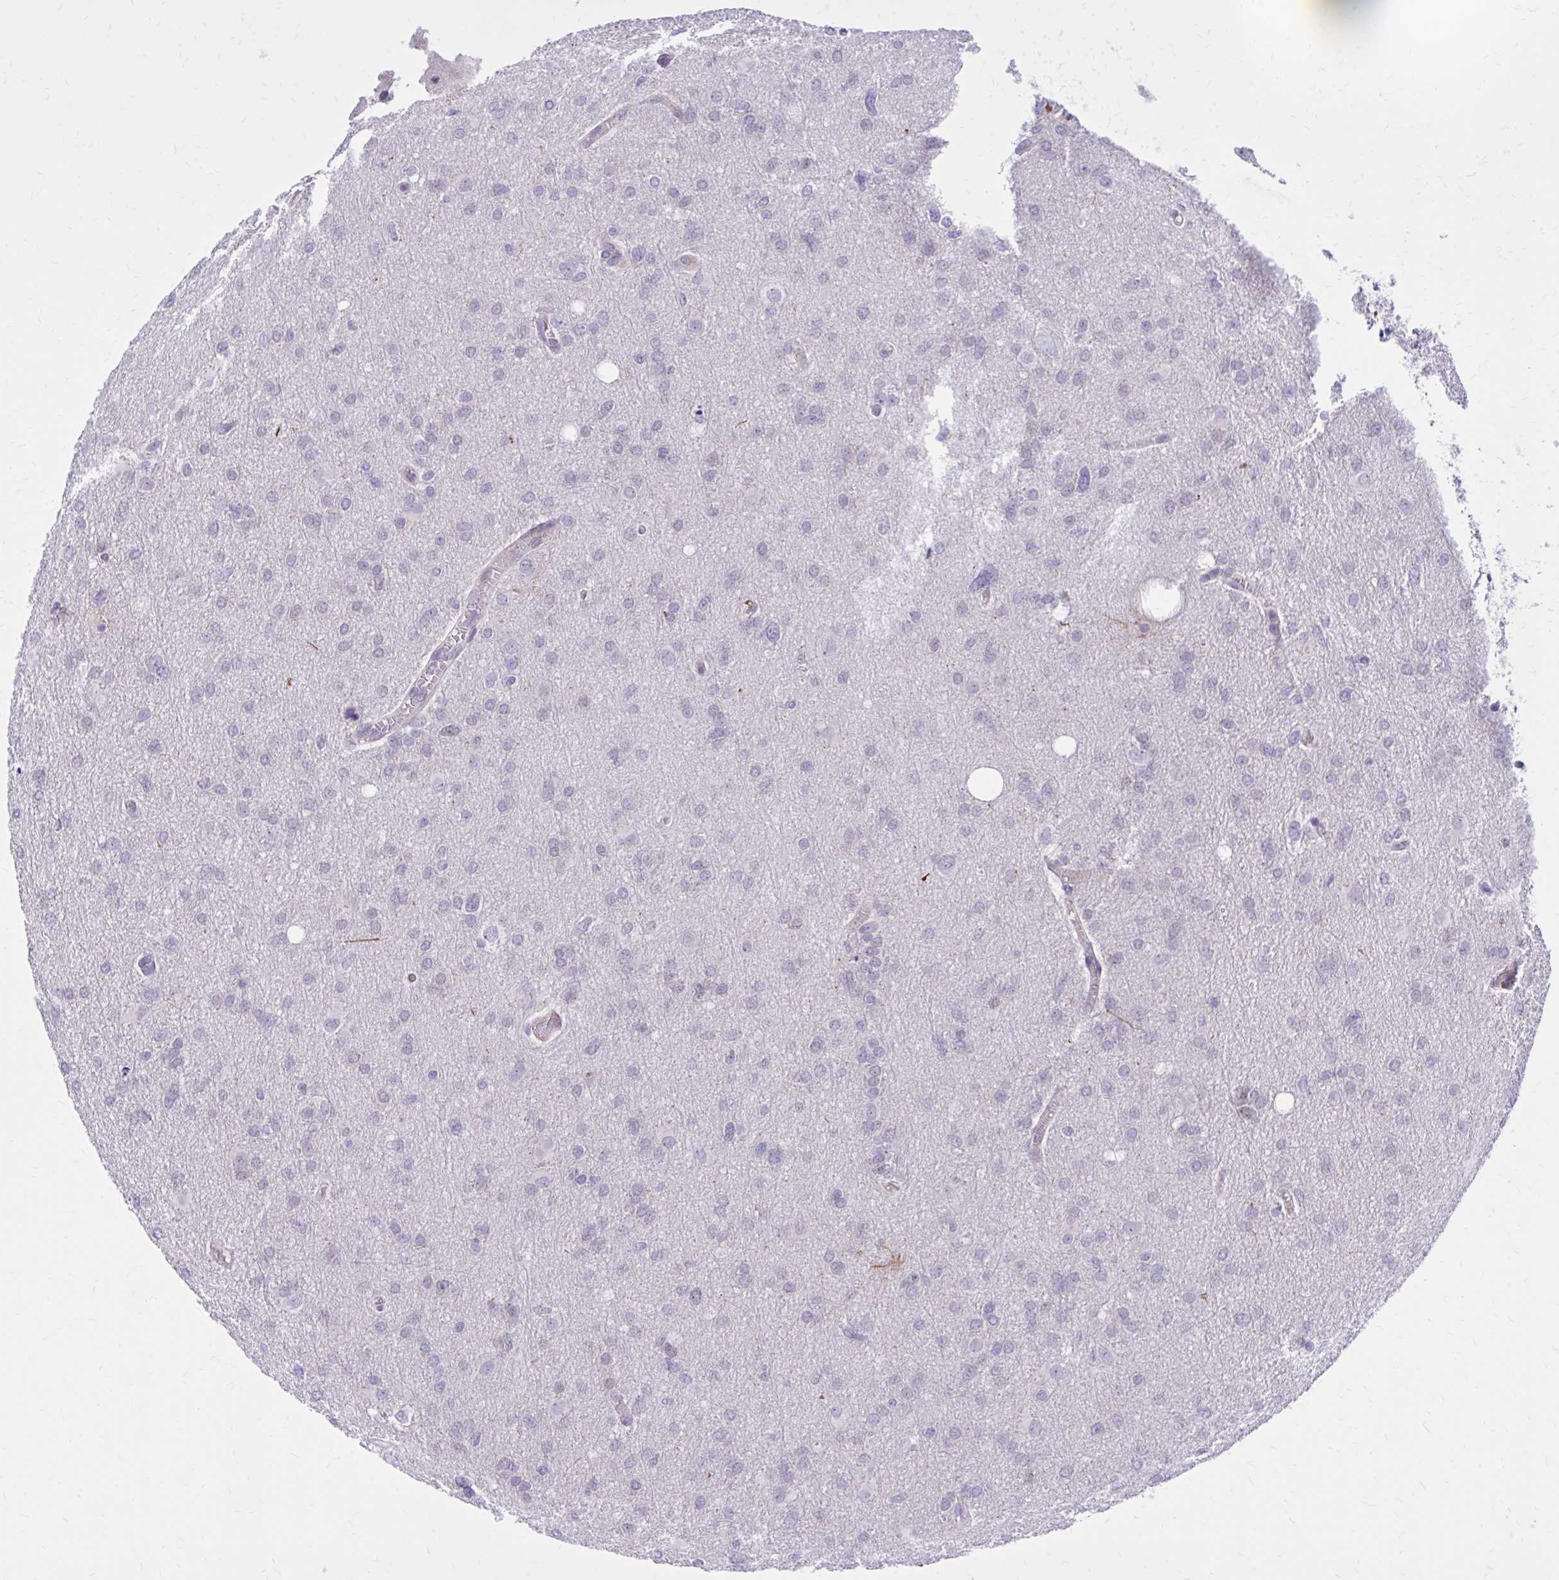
{"staining": {"intensity": "negative", "quantity": "none", "location": "none"}, "tissue": "glioma", "cell_type": "Tumor cells", "image_type": "cancer", "snomed": [{"axis": "morphology", "description": "Glioma, malignant, High grade"}, {"axis": "topography", "description": "Brain"}], "caption": "Immunohistochemical staining of malignant glioma (high-grade) shows no significant positivity in tumor cells.", "gene": "ZBTB25", "patient": {"sex": "male", "age": 53}}